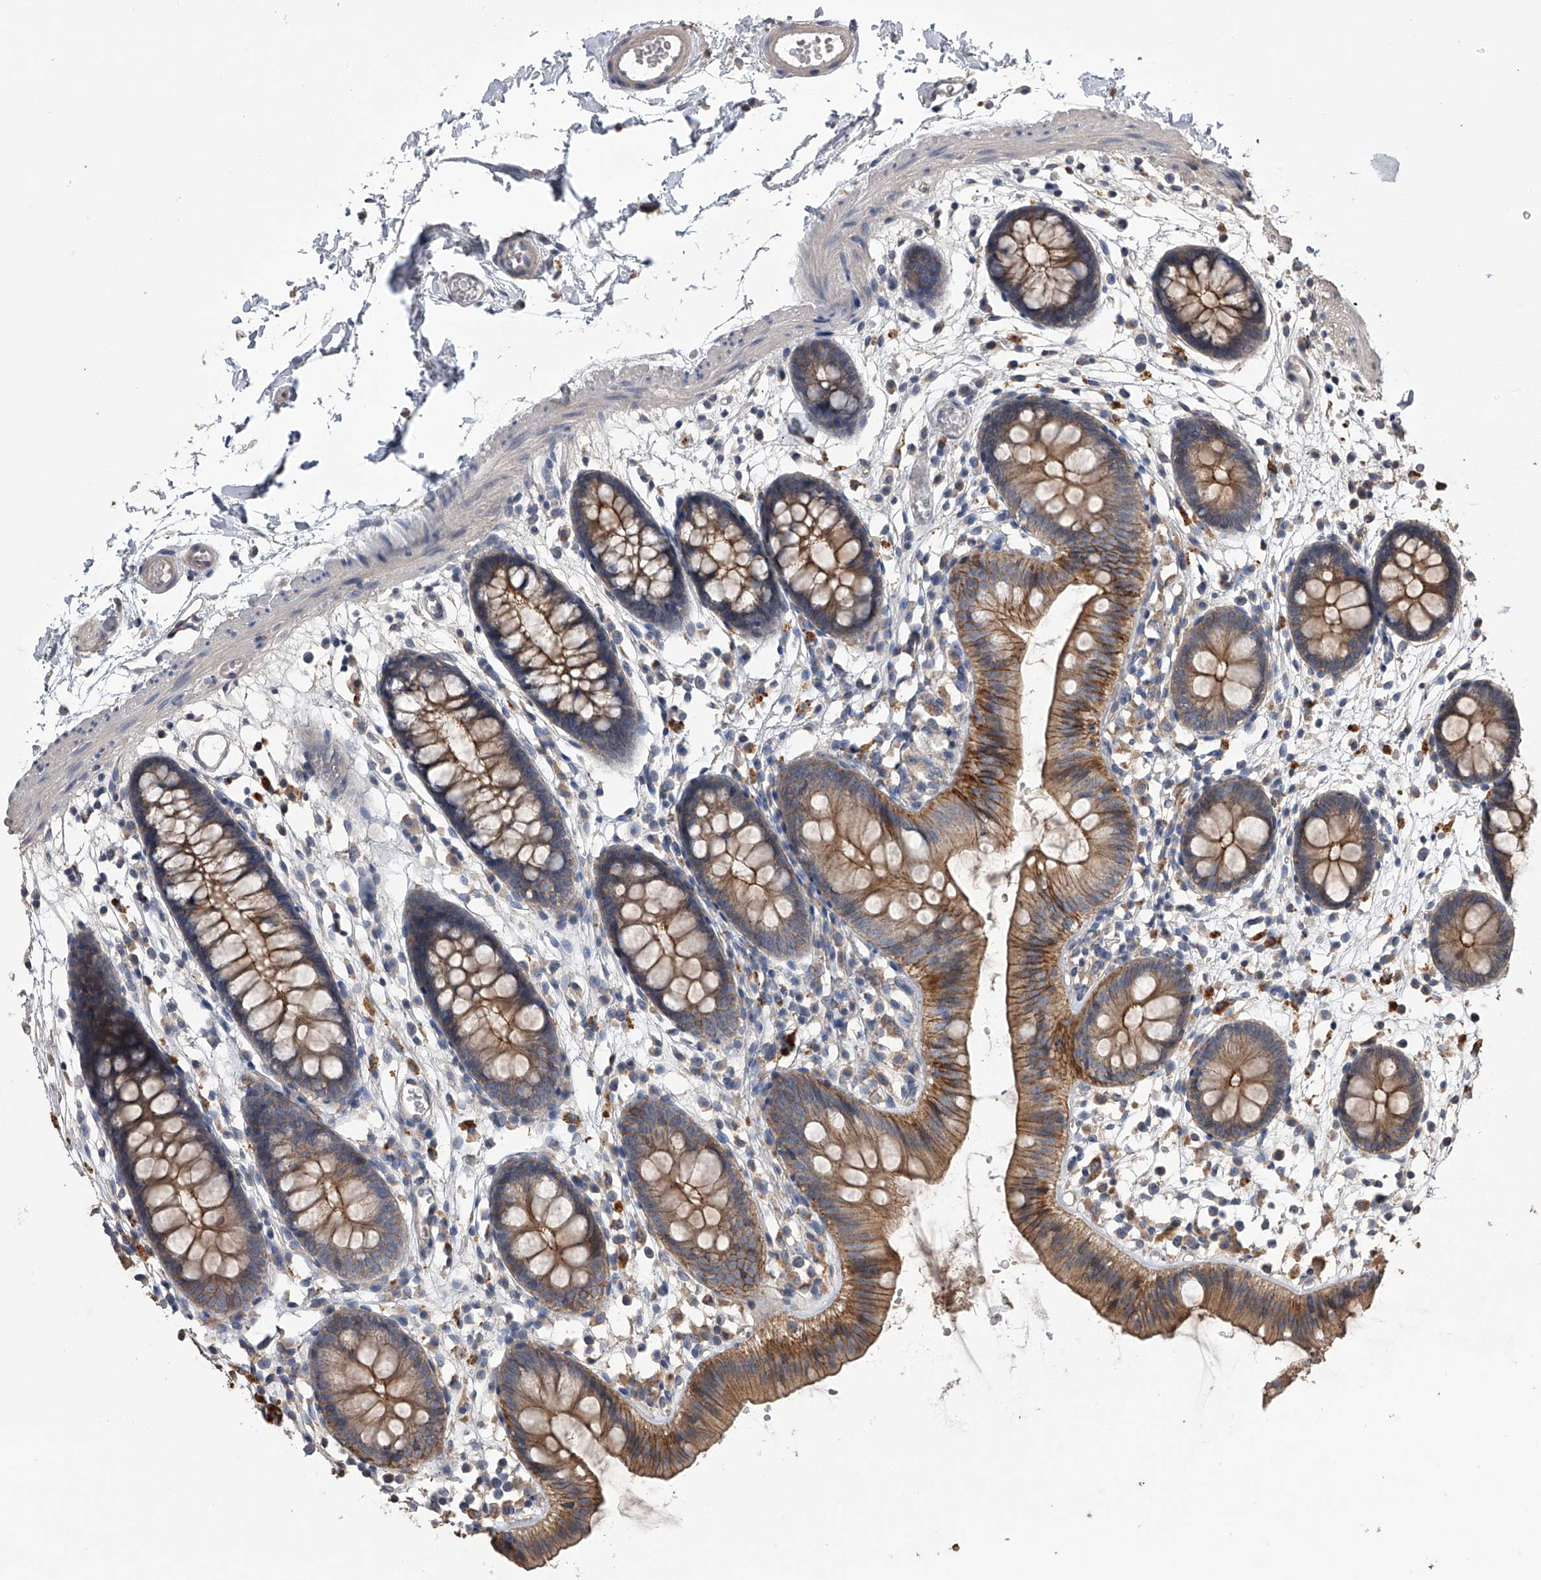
{"staining": {"intensity": "weak", "quantity": ">75%", "location": "cytoplasmic/membranous"}, "tissue": "colon", "cell_type": "Endothelial cells", "image_type": "normal", "snomed": [{"axis": "morphology", "description": "Normal tissue, NOS"}, {"axis": "topography", "description": "Colon"}], "caption": "Colon stained with immunohistochemistry (IHC) shows weak cytoplasmic/membranous expression in approximately >75% of endothelial cells. (DAB IHC with brightfield microscopy, high magnification).", "gene": "ZNF343", "patient": {"sex": "male", "age": 56}}